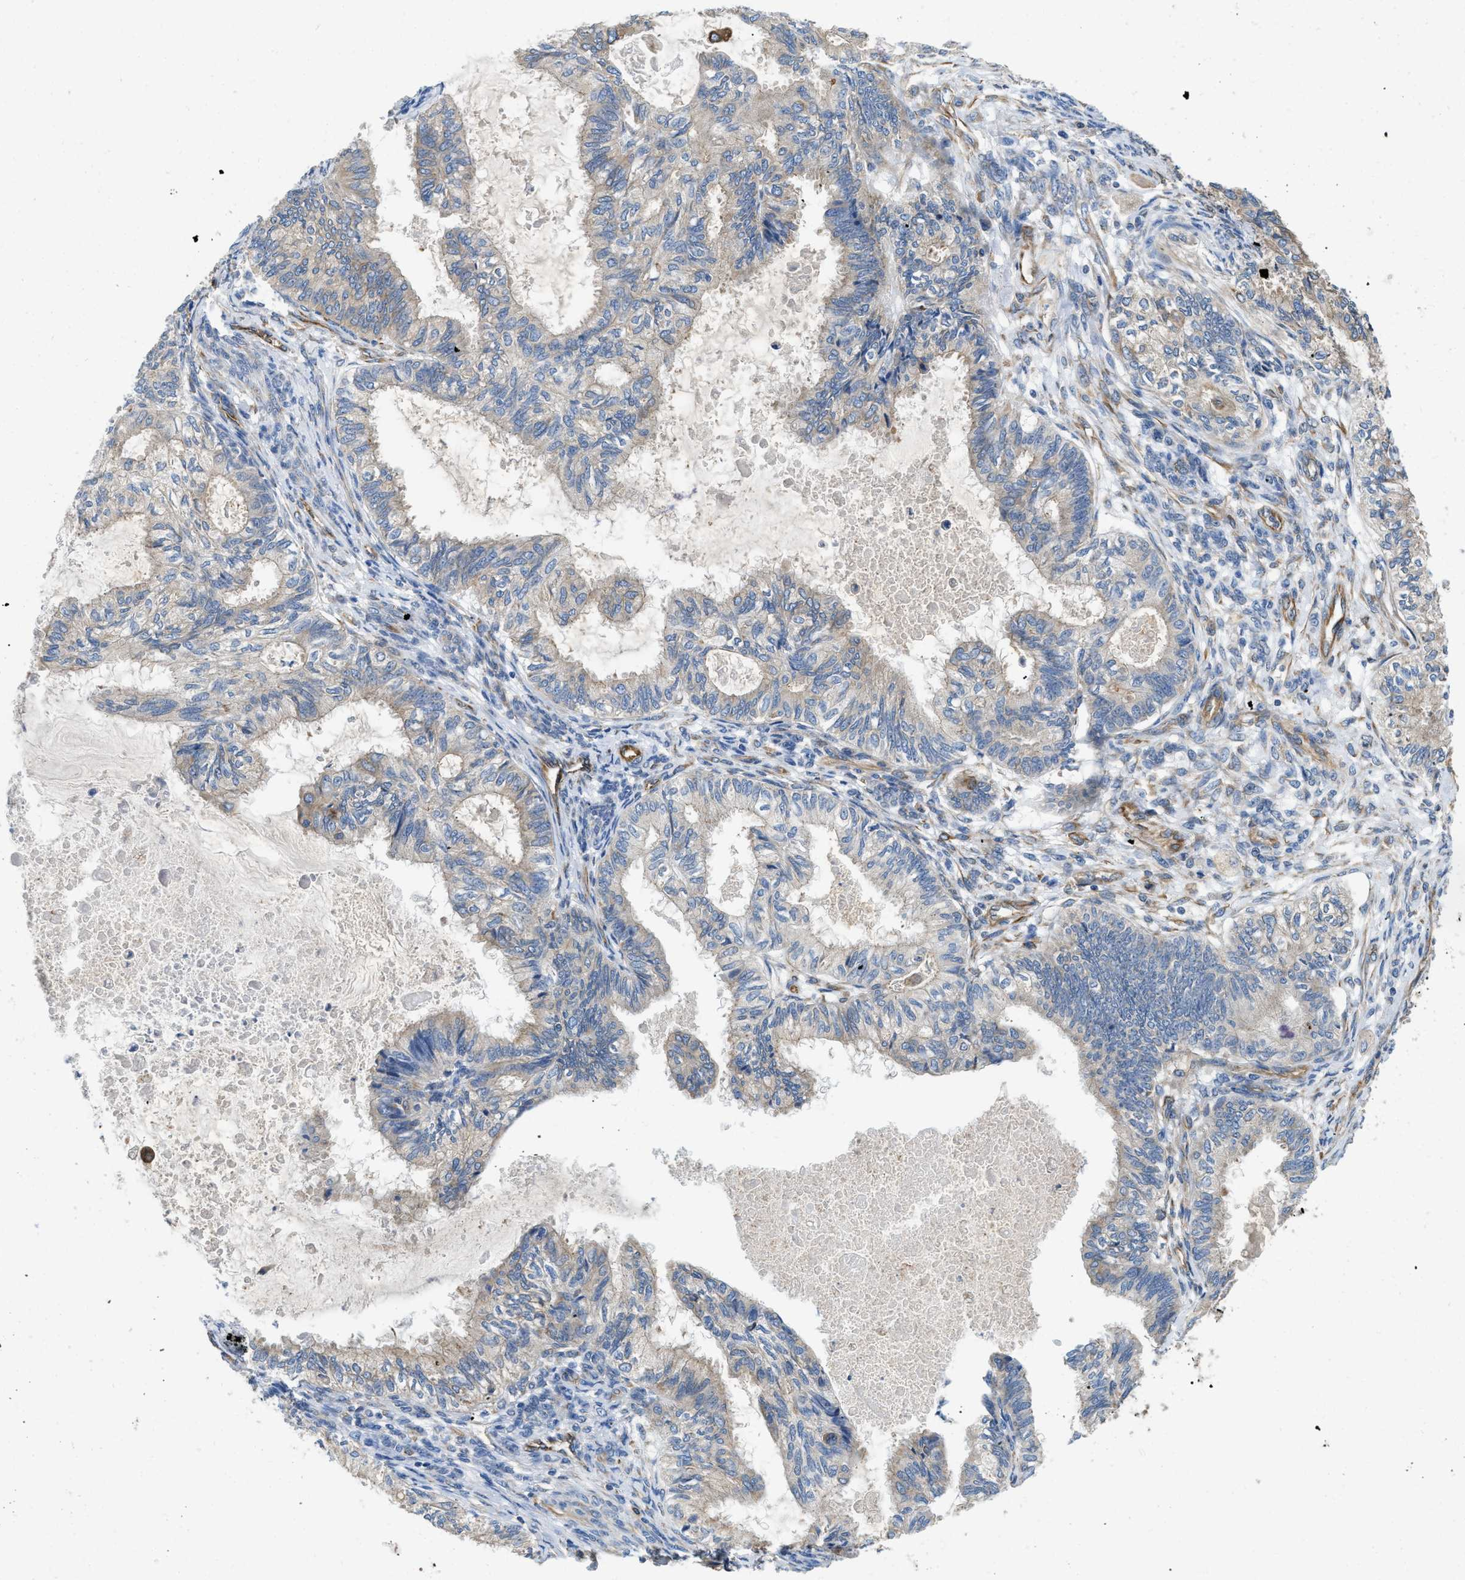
{"staining": {"intensity": "weak", "quantity": "25%-75%", "location": "cytoplasmic/membranous"}, "tissue": "cervical cancer", "cell_type": "Tumor cells", "image_type": "cancer", "snomed": [{"axis": "morphology", "description": "Normal tissue, NOS"}, {"axis": "morphology", "description": "Adenocarcinoma, NOS"}, {"axis": "topography", "description": "Cervix"}, {"axis": "topography", "description": "Endometrium"}], "caption": "Cervical cancer (adenocarcinoma) stained with a protein marker exhibits weak staining in tumor cells.", "gene": "HSD17B12", "patient": {"sex": "female", "age": 86}}